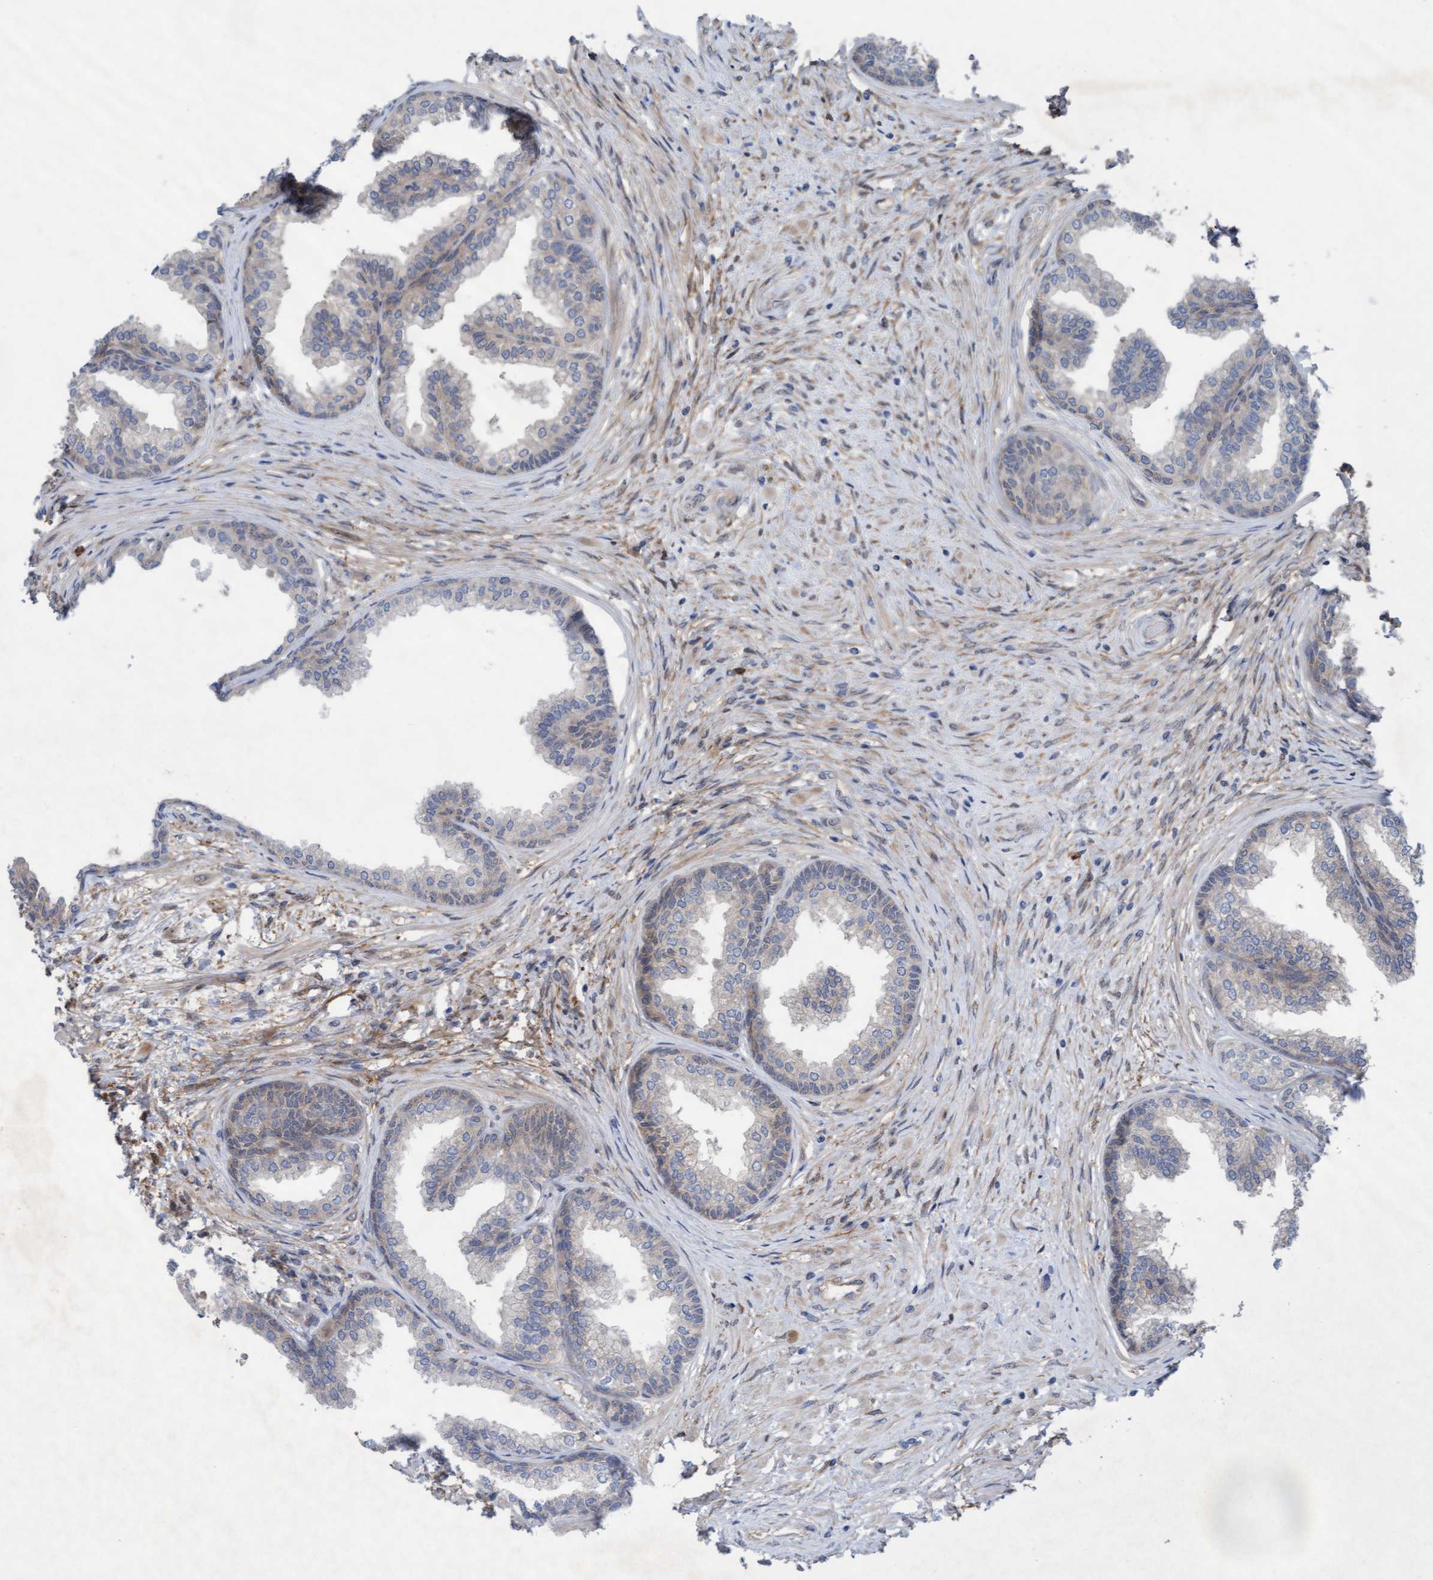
{"staining": {"intensity": "moderate", "quantity": "25%-75%", "location": "cytoplasmic/membranous"}, "tissue": "prostate", "cell_type": "Glandular cells", "image_type": "normal", "snomed": [{"axis": "morphology", "description": "Normal tissue, NOS"}, {"axis": "topography", "description": "Prostate"}], "caption": "Immunohistochemistry (IHC) (DAB (3,3'-diaminobenzidine)) staining of benign human prostate reveals moderate cytoplasmic/membranous protein positivity in approximately 25%-75% of glandular cells.", "gene": "PLCD1", "patient": {"sex": "male", "age": 76}}